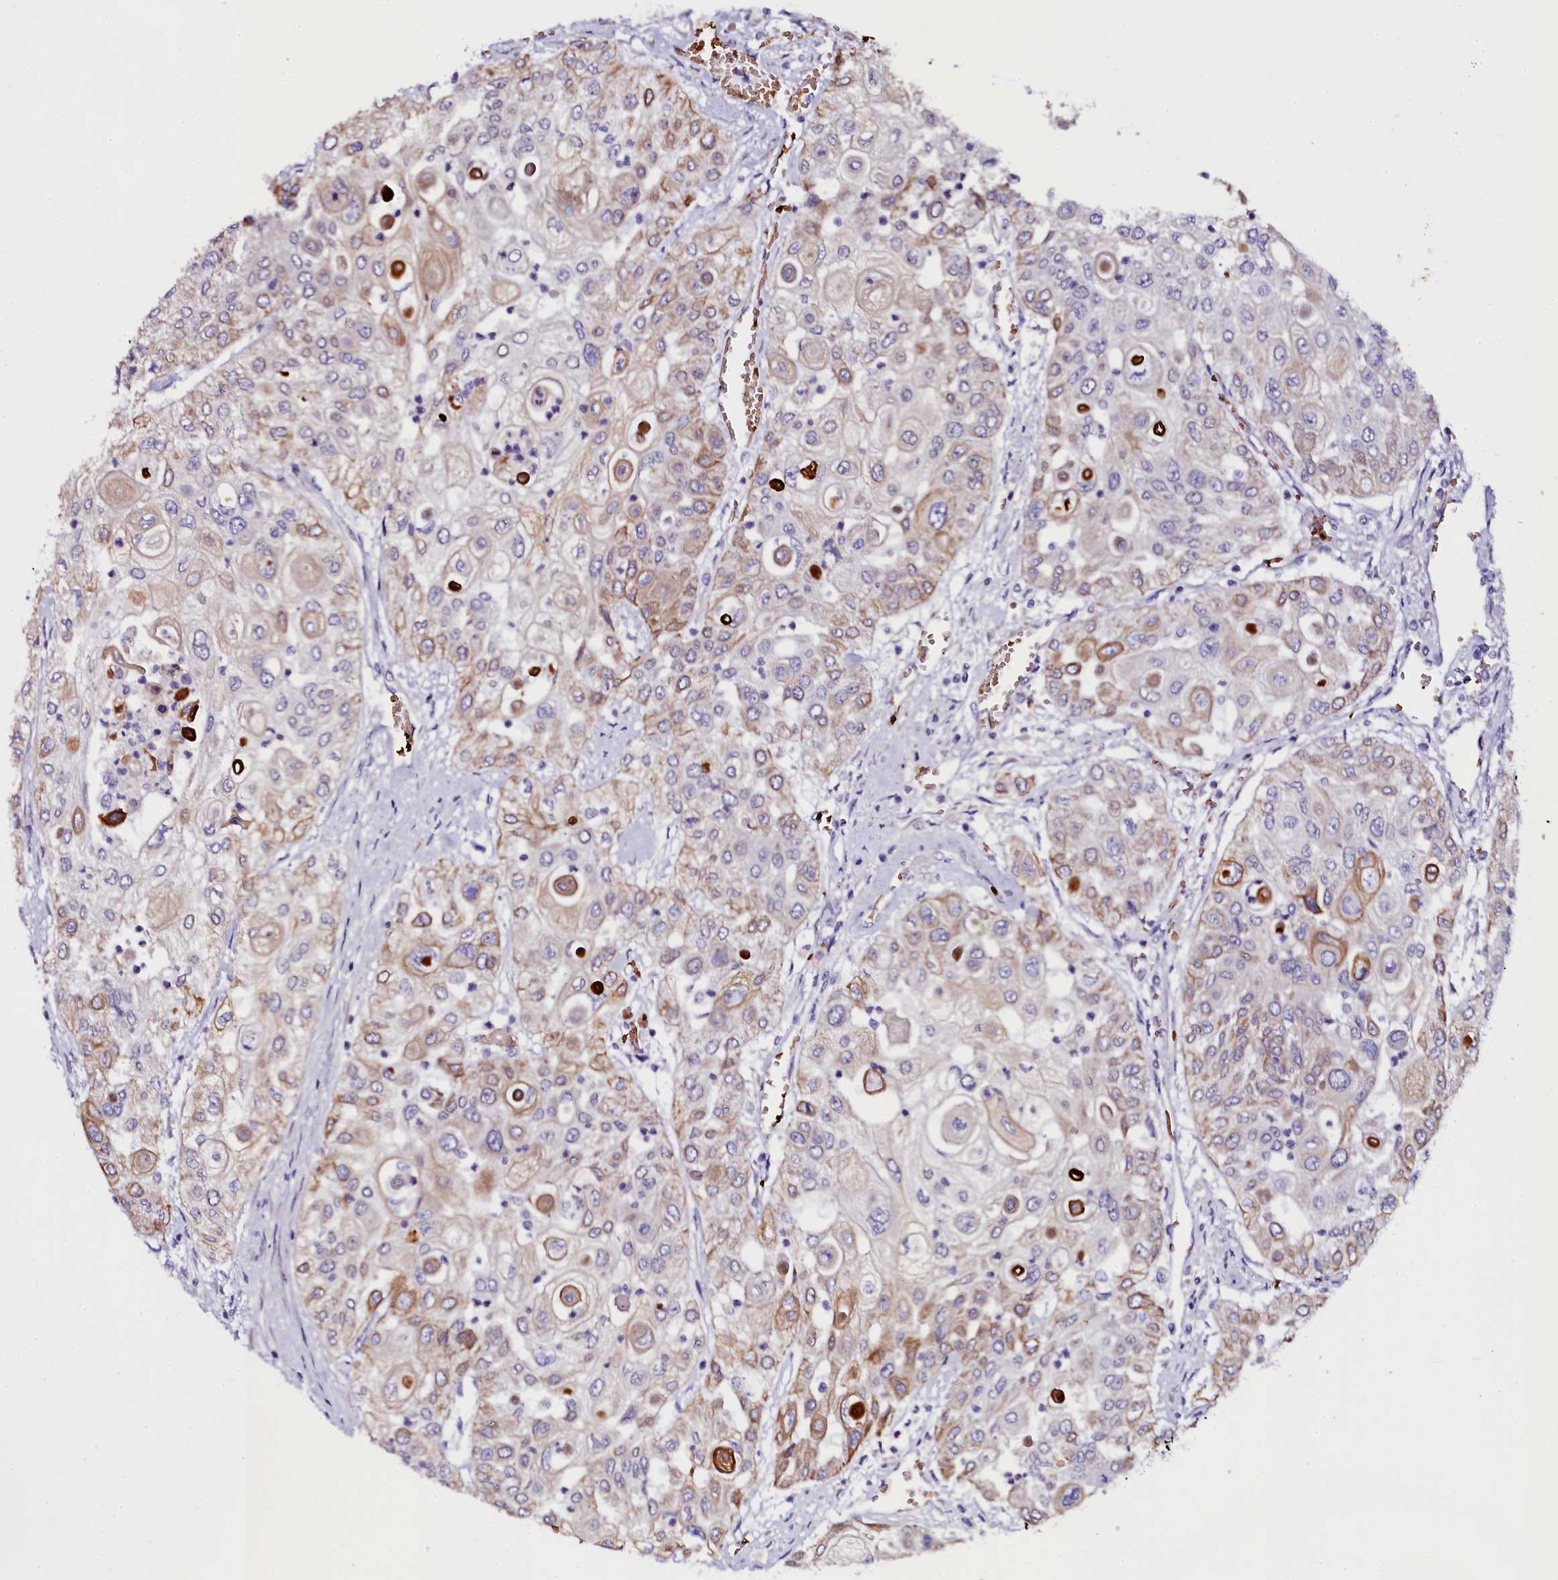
{"staining": {"intensity": "moderate", "quantity": "<25%", "location": "cytoplasmic/membranous"}, "tissue": "urothelial cancer", "cell_type": "Tumor cells", "image_type": "cancer", "snomed": [{"axis": "morphology", "description": "Urothelial carcinoma, High grade"}, {"axis": "topography", "description": "Urinary bladder"}], "caption": "IHC (DAB) staining of human urothelial carcinoma (high-grade) shows moderate cytoplasmic/membranous protein expression in about <25% of tumor cells. (Stains: DAB (3,3'-diaminobenzidine) in brown, nuclei in blue, Microscopy: brightfield microscopy at high magnification).", "gene": "CTDSPL2", "patient": {"sex": "female", "age": 79}}